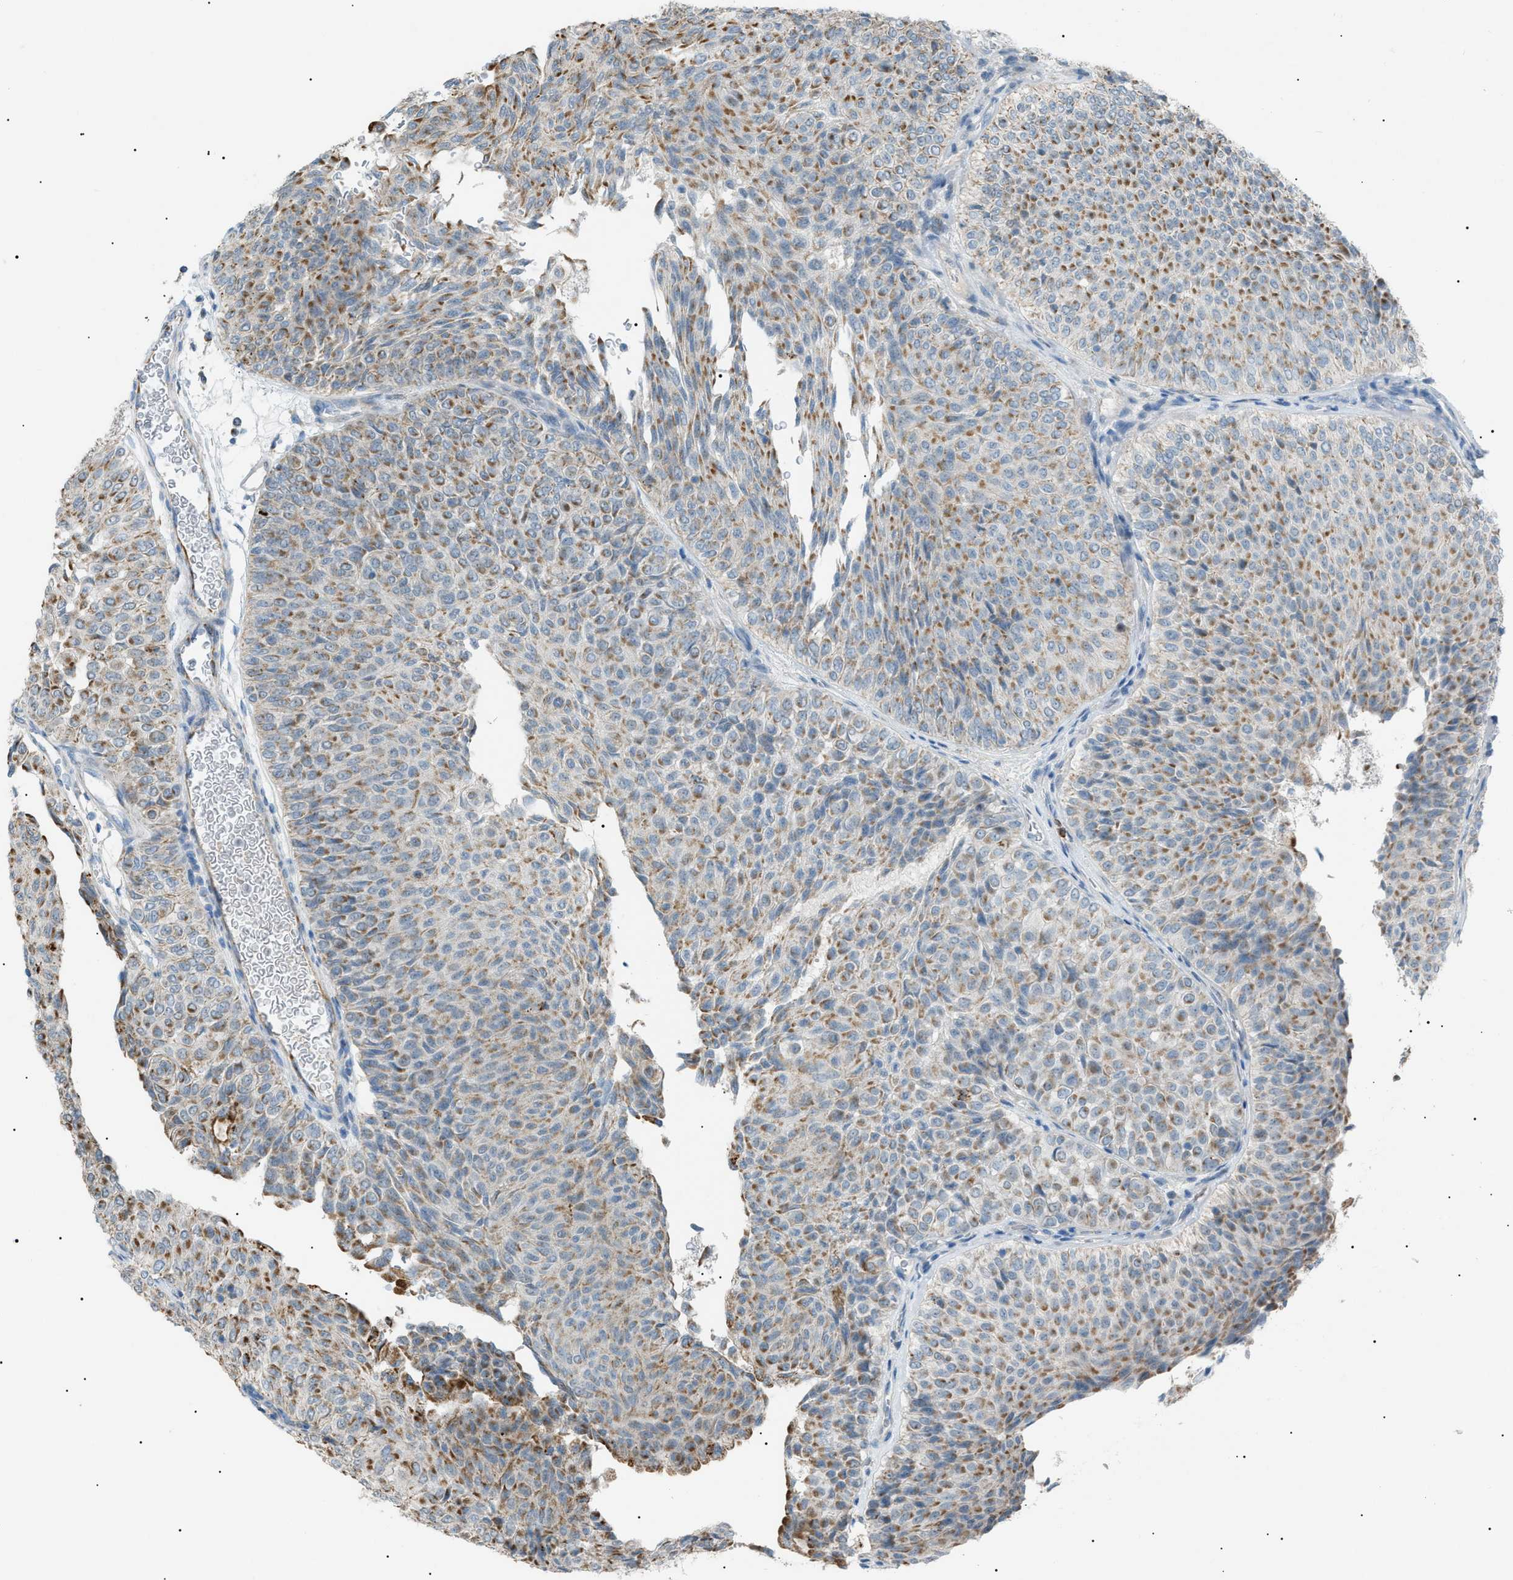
{"staining": {"intensity": "moderate", "quantity": ">75%", "location": "cytoplasmic/membranous"}, "tissue": "urothelial cancer", "cell_type": "Tumor cells", "image_type": "cancer", "snomed": [{"axis": "morphology", "description": "Urothelial carcinoma, Low grade"}, {"axis": "topography", "description": "Urinary bladder"}], "caption": "About >75% of tumor cells in urothelial carcinoma (low-grade) exhibit moderate cytoplasmic/membranous protein expression as visualized by brown immunohistochemical staining.", "gene": "ZNF516", "patient": {"sex": "male", "age": 78}}